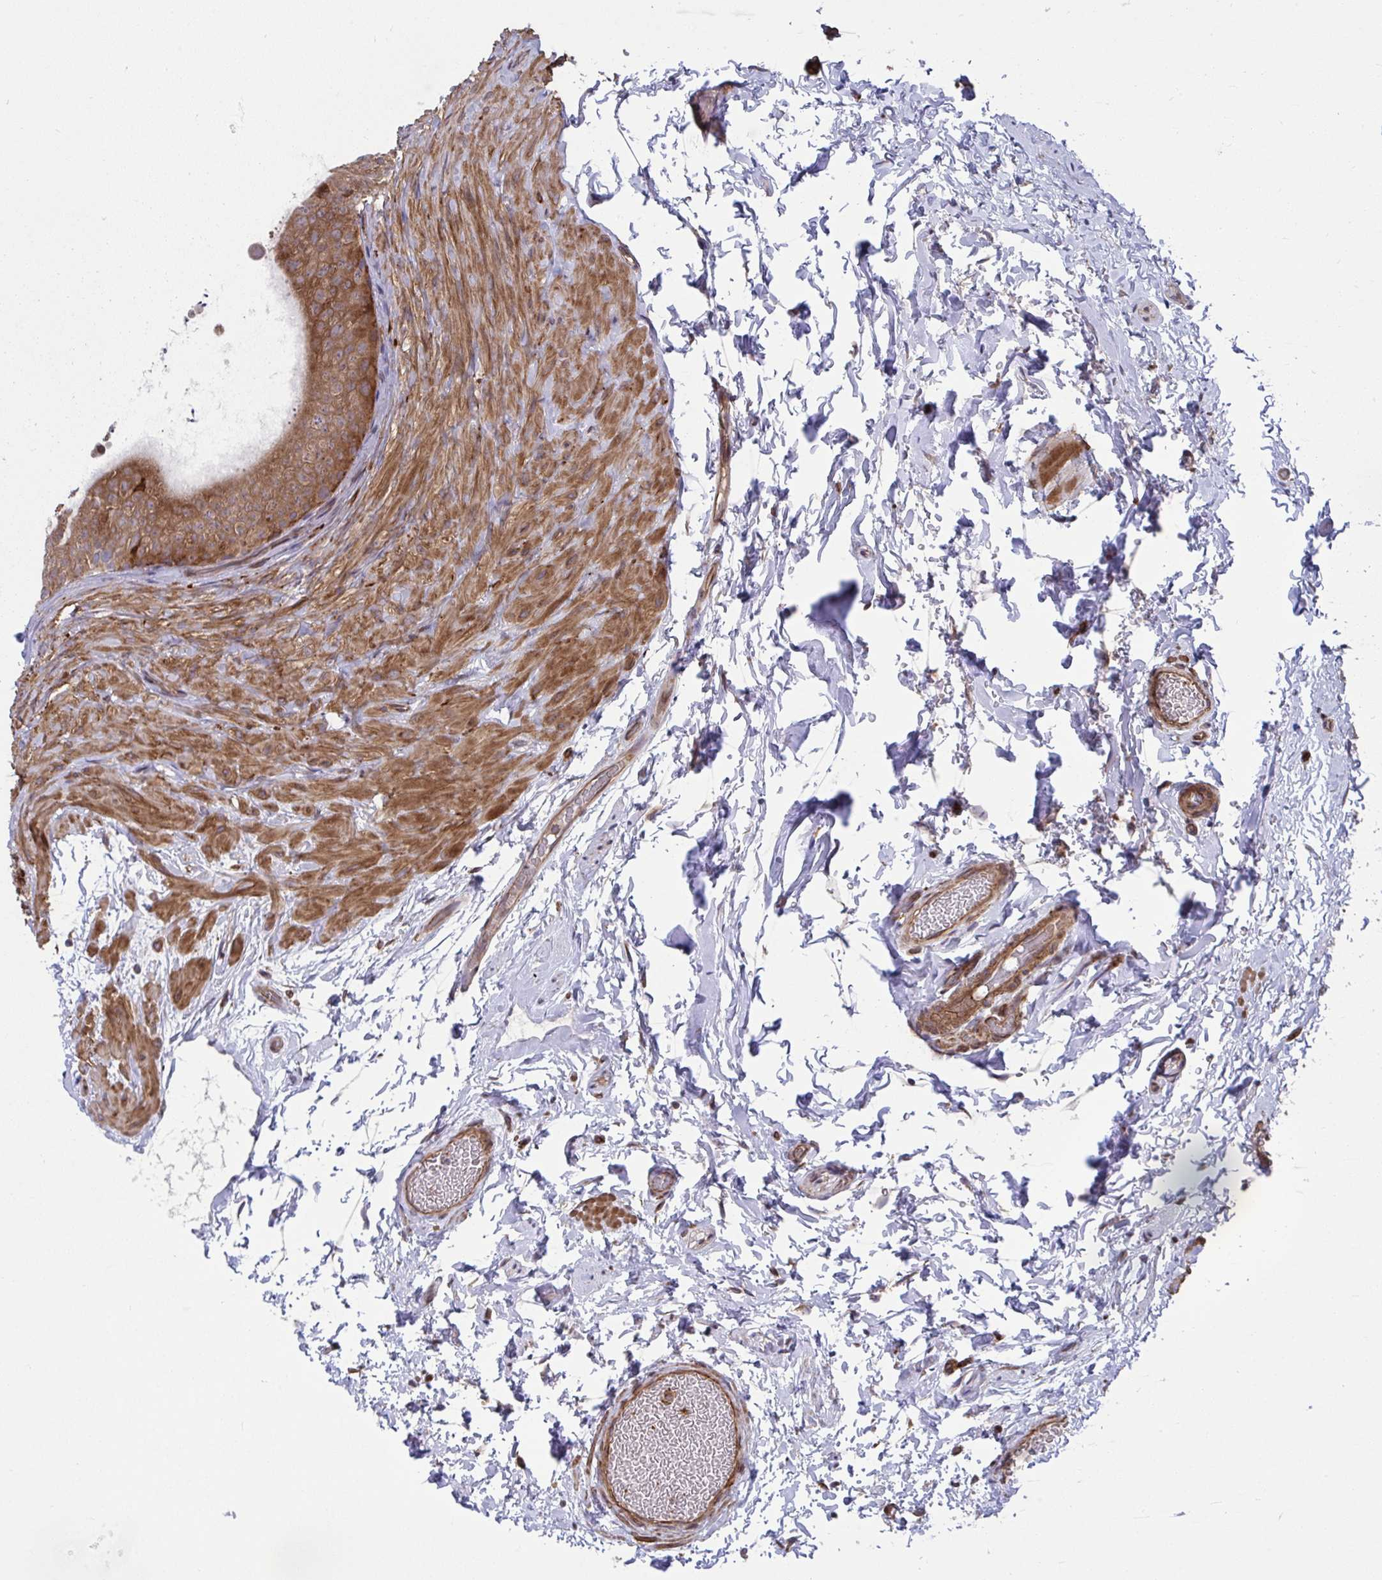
{"staining": {"intensity": "strong", "quantity": "25%-75%", "location": "cytoplasmic/membranous"}, "tissue": "epididymis", "cell_type": "Glandular cells", "image_type": "normal", "snomed": [{"axis": "morphology", "description": "Normal tissue, NOS"}, {"axis": "topography", "description": "Epididymis, spermatic cord, NOS"}, {"axis": "topography", "description": "Epididymis"}], "caption": "Epididymis stained with DAB immunohistochemistry (IHC) reveals high levels of strong cytoplasmic/membranous expression in approximately 25%-75% of glandular cells.", "gene": "STIM2", "patient": {"sex": "male", "age": 31}}